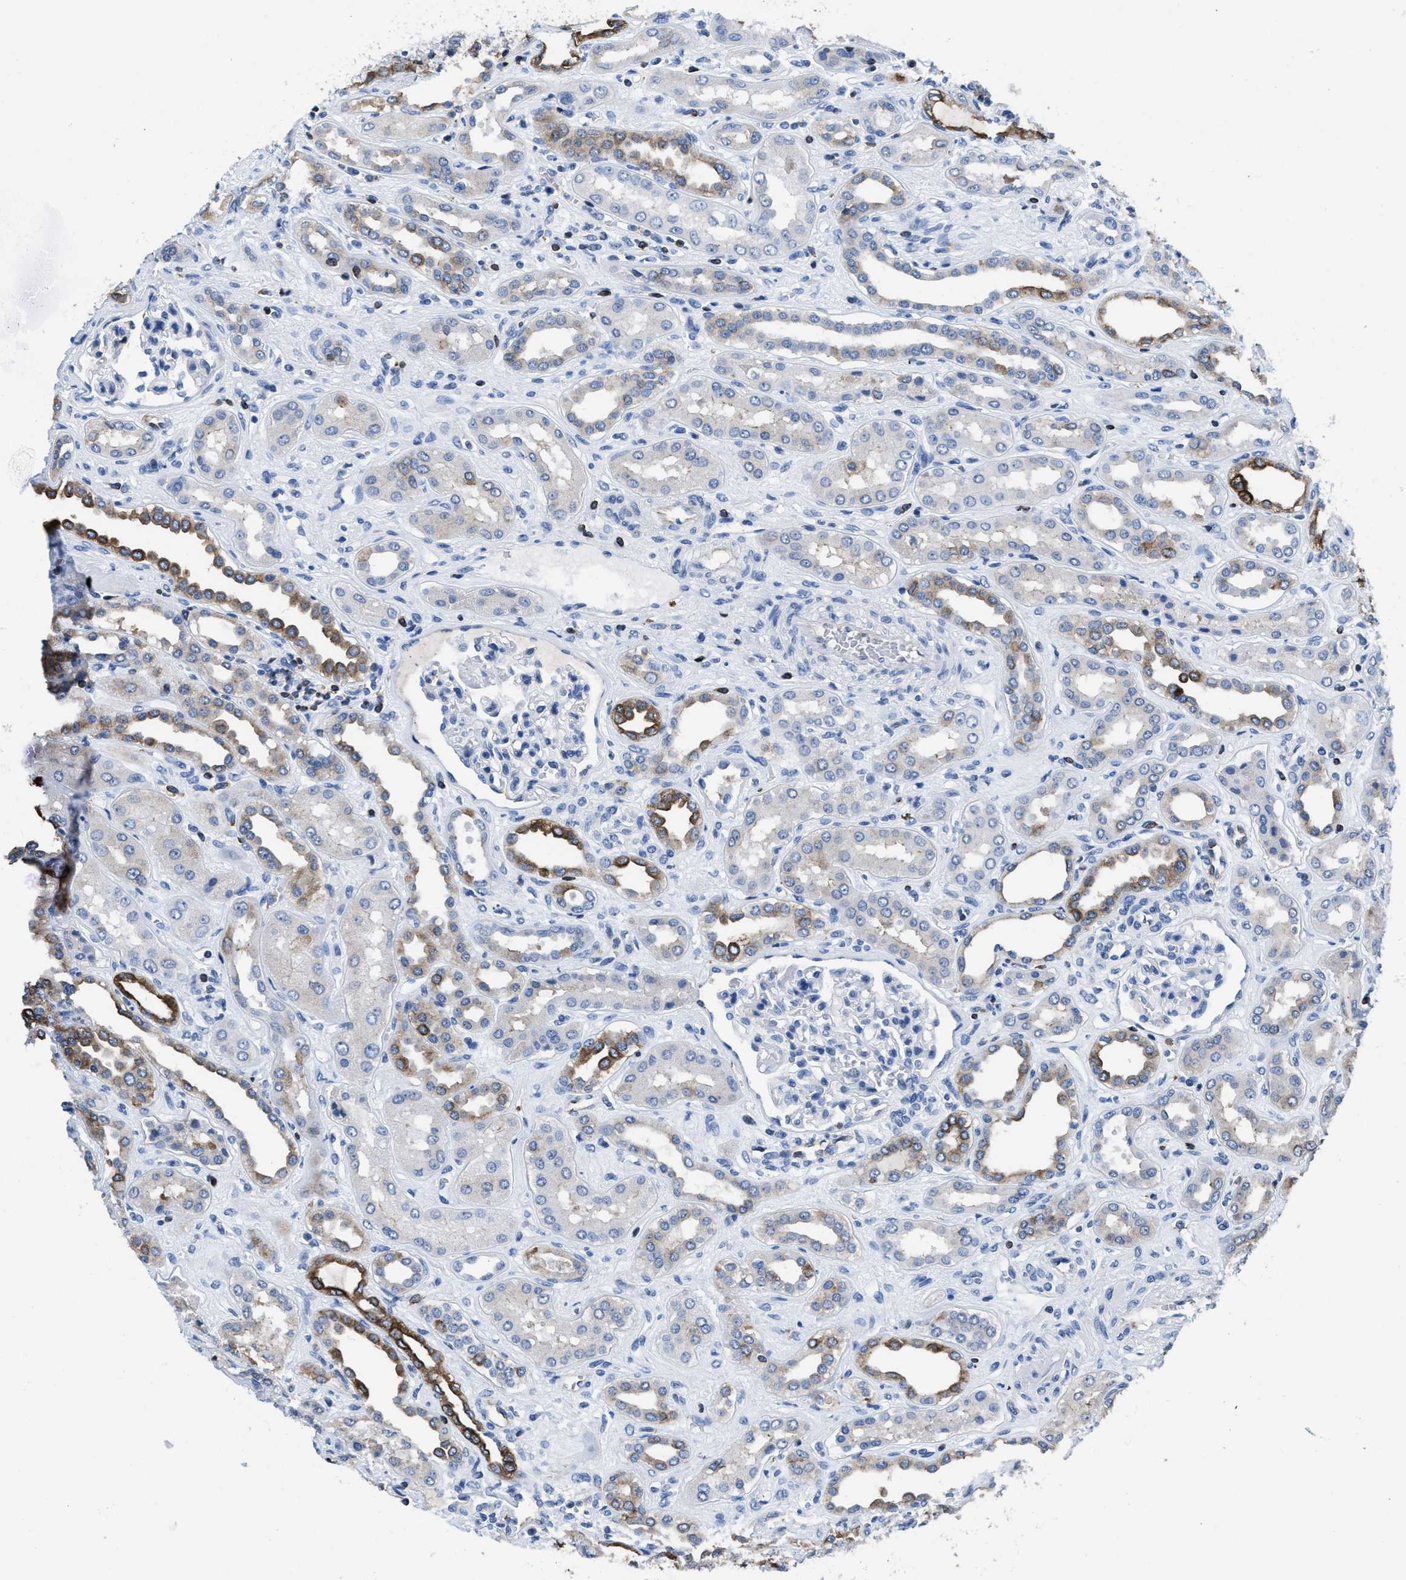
{"staining": {"intensity": "negative", "quantity": "none", "location": "none"}, "tissue": "kidney", "cell_type": "Cells in glomeruli", "image_type": "normal", "snomed": [{"axis": "morphology", "description": "Normal tissue, NOS"}, {"axis": "topography", "description": "Kidney"}], "caption": "The image demonstrates no significant positivity in cells in glomeruli of kidney.", "gene": "ITGA3", "patient": {"sex": "male", "age": 59}}